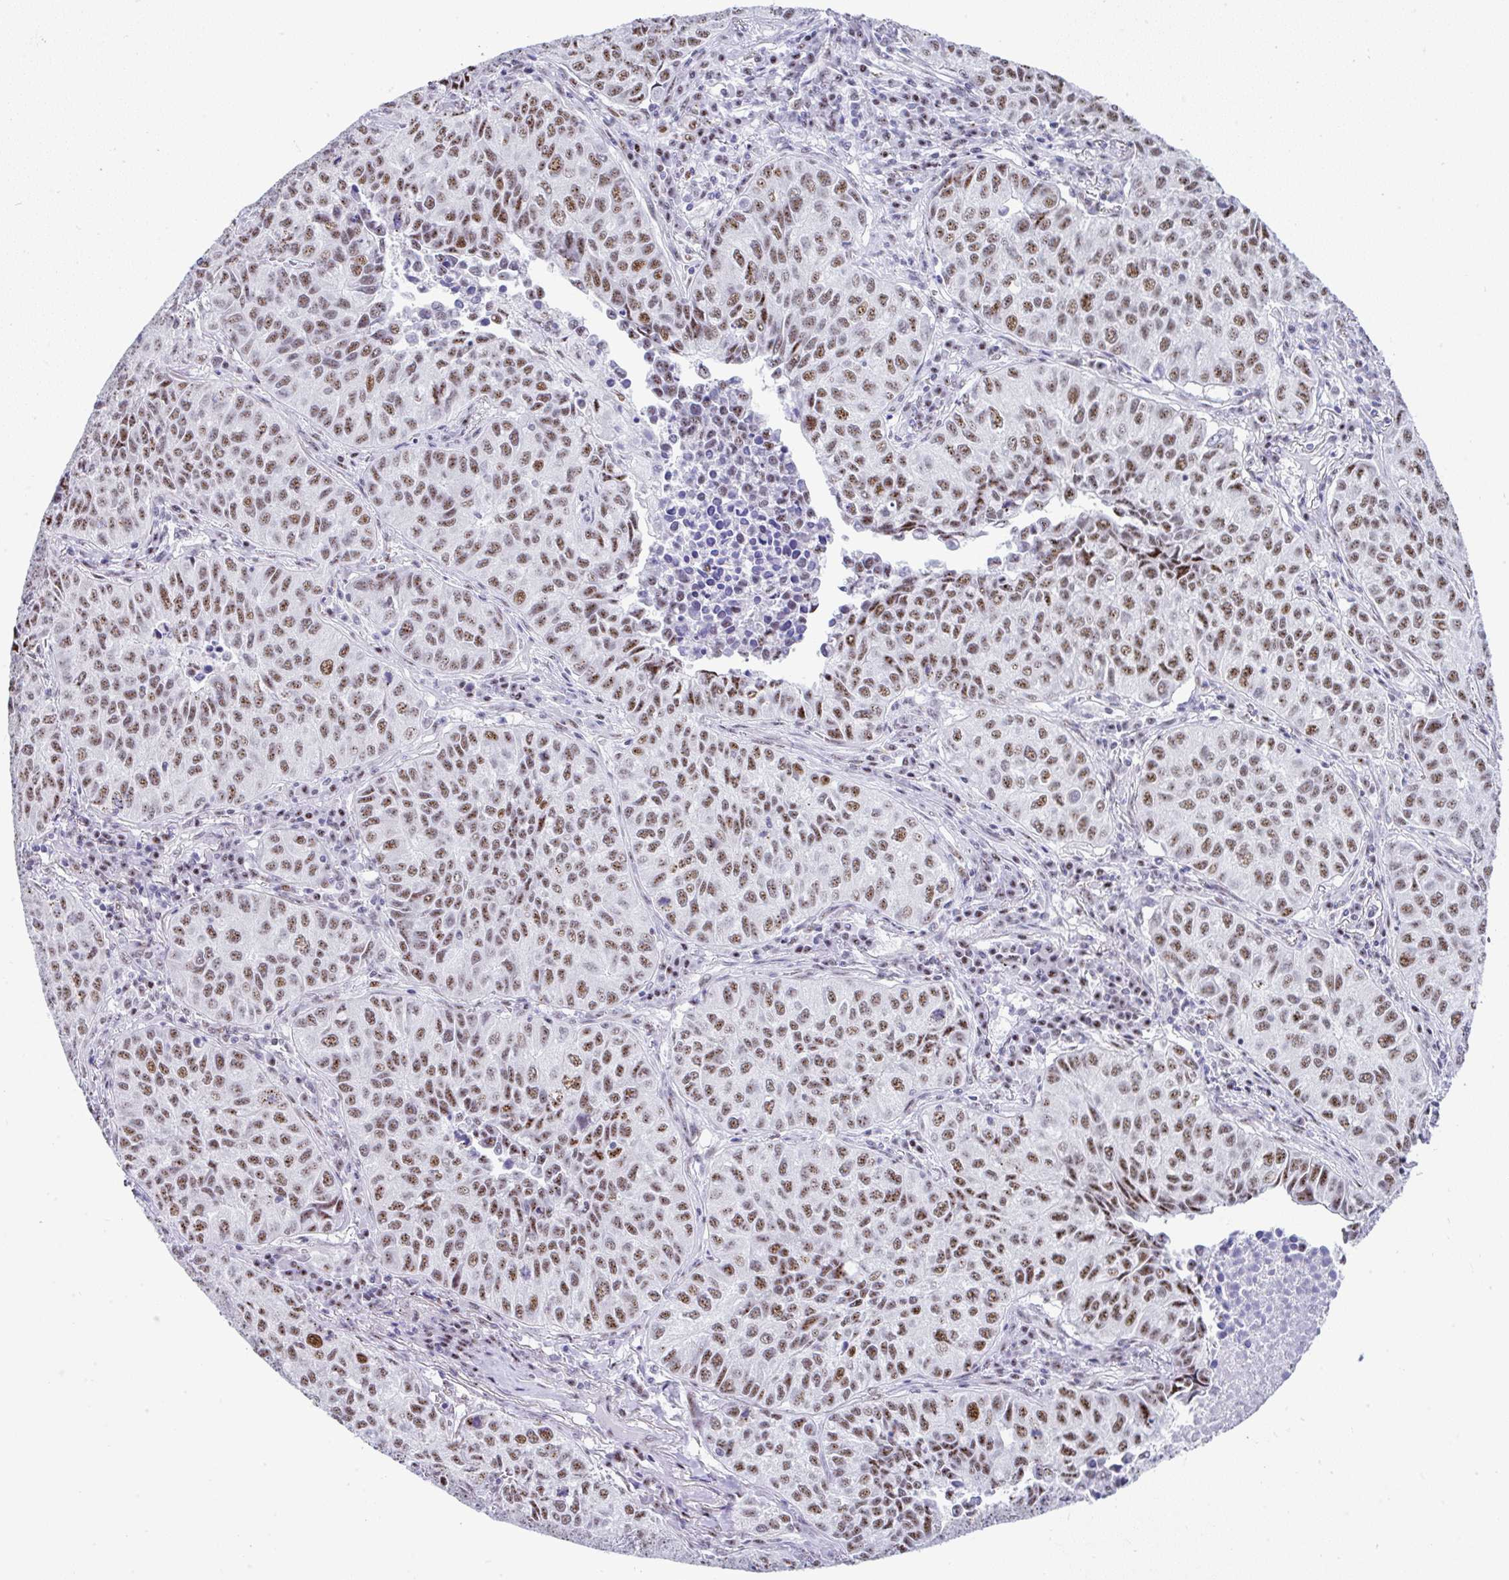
{"staining": {"intensity": "moderate", "quantity": ">75%", "location": "nuclear"}, "tissue": "lung cancer", "cell_type": "Tumor cells", "image_type": "cancer", "snomed": [{"axis": "morphology", "description": "Adenocarcinoma, NOS"}, {"axis": "topography", "description": "Lung"}], "caption": "This micrograph demonstrates immunohistochemistry (IHC) staining of human adenocarcinoma (lung), with medium moderate nuclear staining in approximately >75% of tumor cells.", "gene": "NR1D2", "patient": {"sex": "female", "age": 50}}